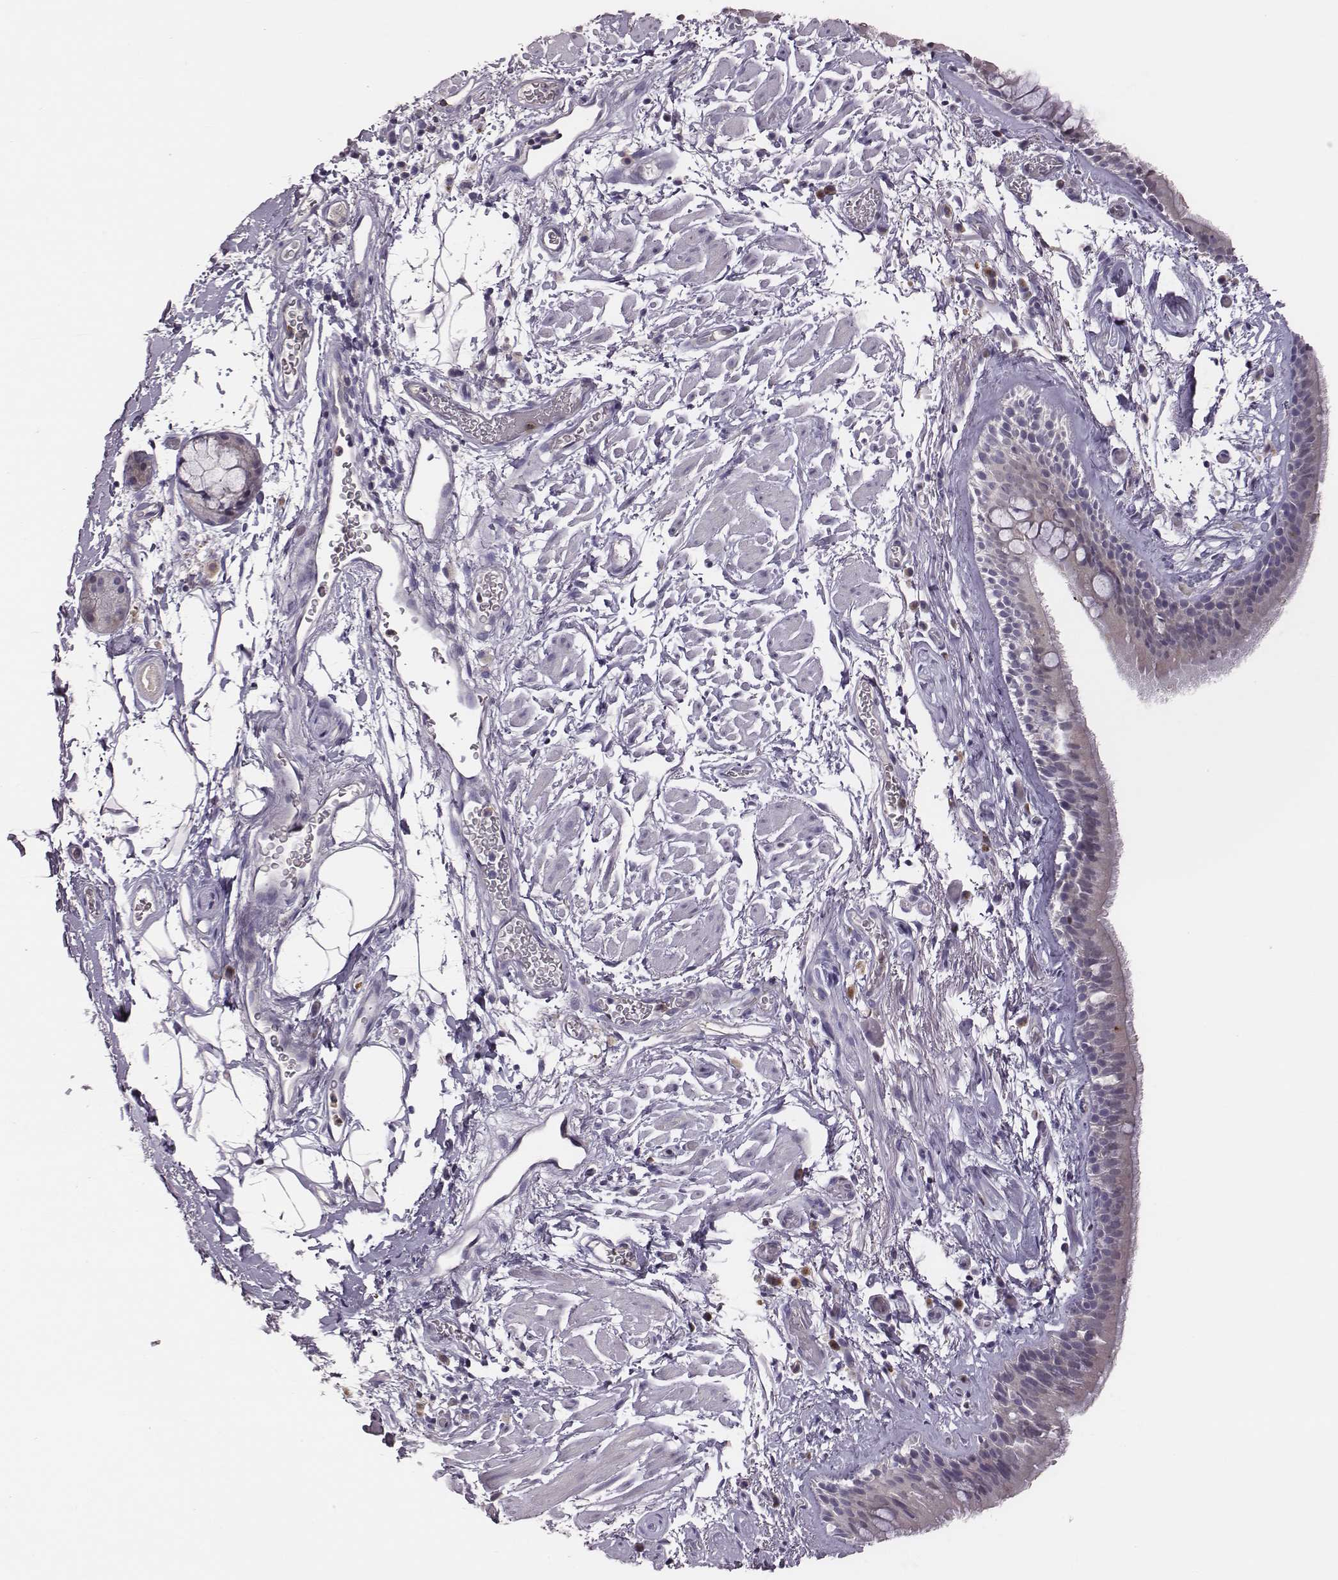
{"staining": {"intensity": "negative", "quantity": "none", "location": "none"}, "tissue": "bronchus", "cell_type": "Respiratory epithelial cells", "image_type": "normal", "snomed": [{"axis": "morphology", "description": "Normal tissue, NOS"}, {"axis": "topography", "description": "Cartilage tissue"}, {"axis": "topography", "description": "Bronchus"}], "caption": "The micrograph displays no staining of respiratory epithelial cells in unremarkable bronchus.", "gene": "KMO", "patient": {"sex": "male", "age": 58}}